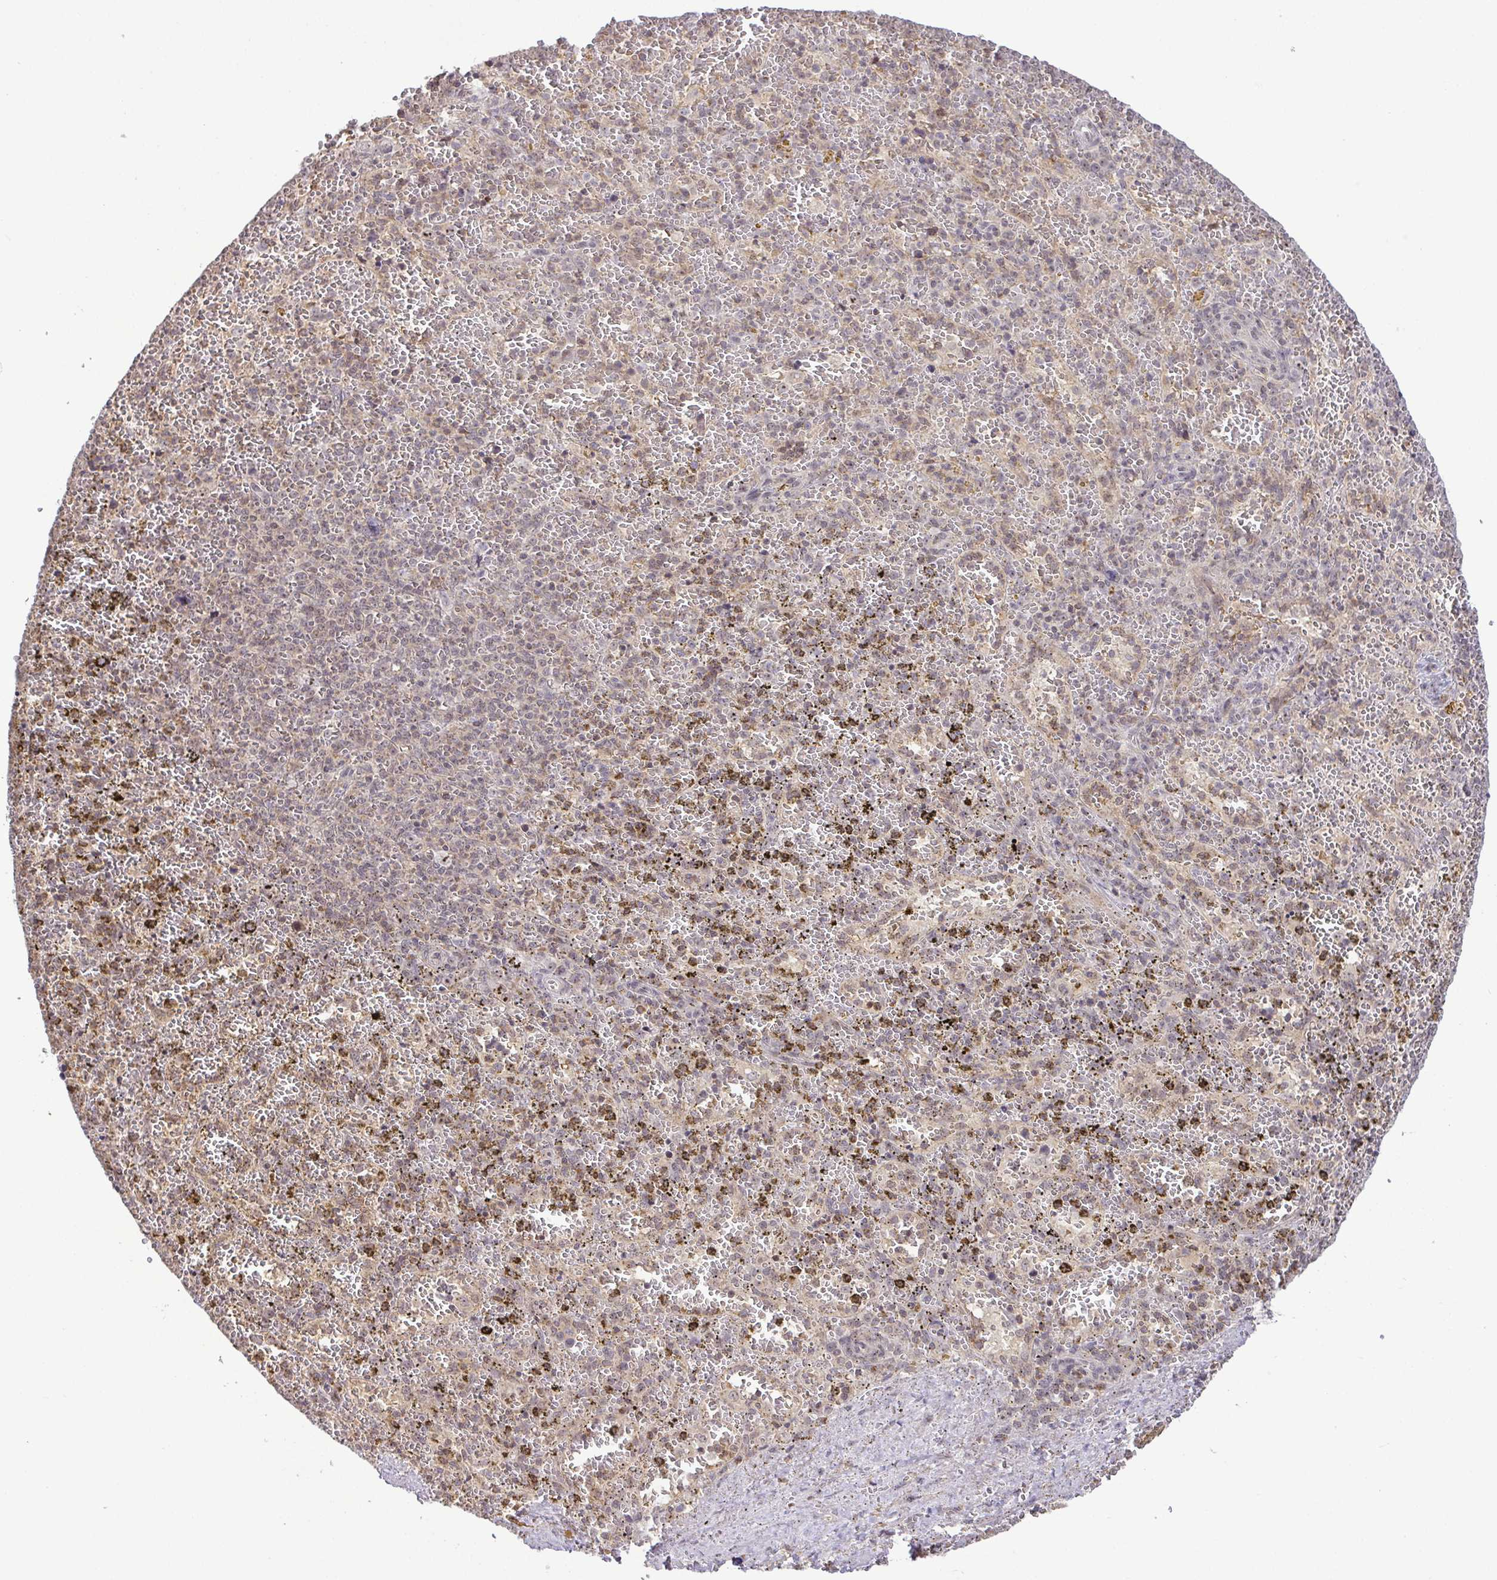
{"staining": {"intensity": "weak", "quantity": "<25%", "location": "cytoplasmic/membranous"}, "tissue": "spleen", "cell_type": "Cells in red pulp", "image_type": "normal", "snomed": [{"axis": "morphology", "description": "Normal tissue, NOS"}, {"axis": "topography", "description": "Spleen"}], "caption": "Cells in red pulp show no significant expression in unremarkable spleen. (Brightfield microscopy of DAB IHC at high magnification).", "gene": "RSL24D1", "patient": {"sex": "female", "age": 50}}